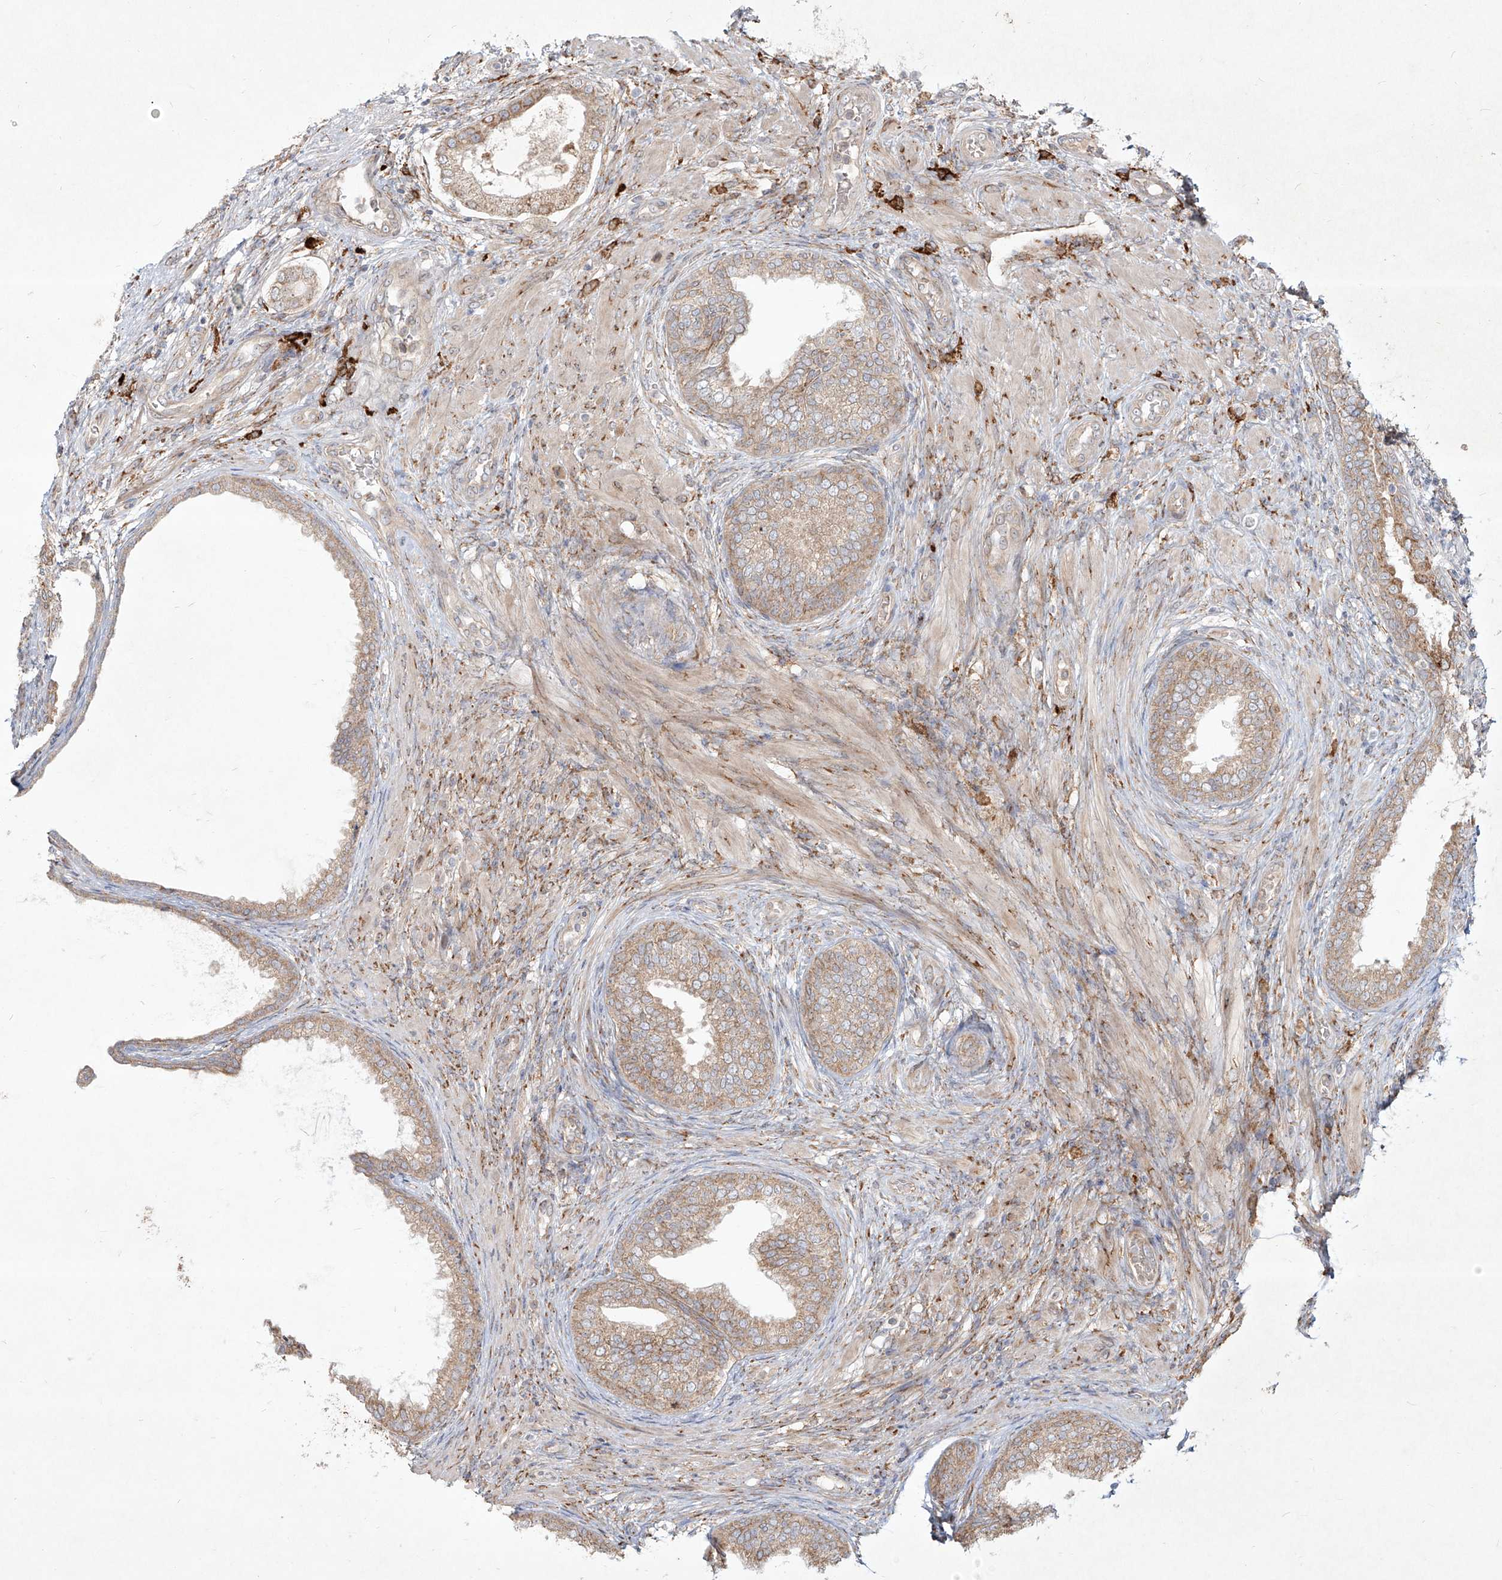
{"staining": {"intensity": "weak", "quantity": ">75%", "location": "cytoplasmic/membranous"}, "tissue": "prostate", "cell_type": "Glandular cells", "image_type": "normal", "snomed": [{"axis": "morphology", "description": "Normal tissue, NOS"}, {"axis": "topography", "description": "Prostate"}], "caption": "This image exhibits IHC staining of benign human prostate, with low weak cytoplasmic/membranous expression in approximately >75% of glandular cells.", "gene": "CD209", "patient": {"sex": "male", "age": 76}}